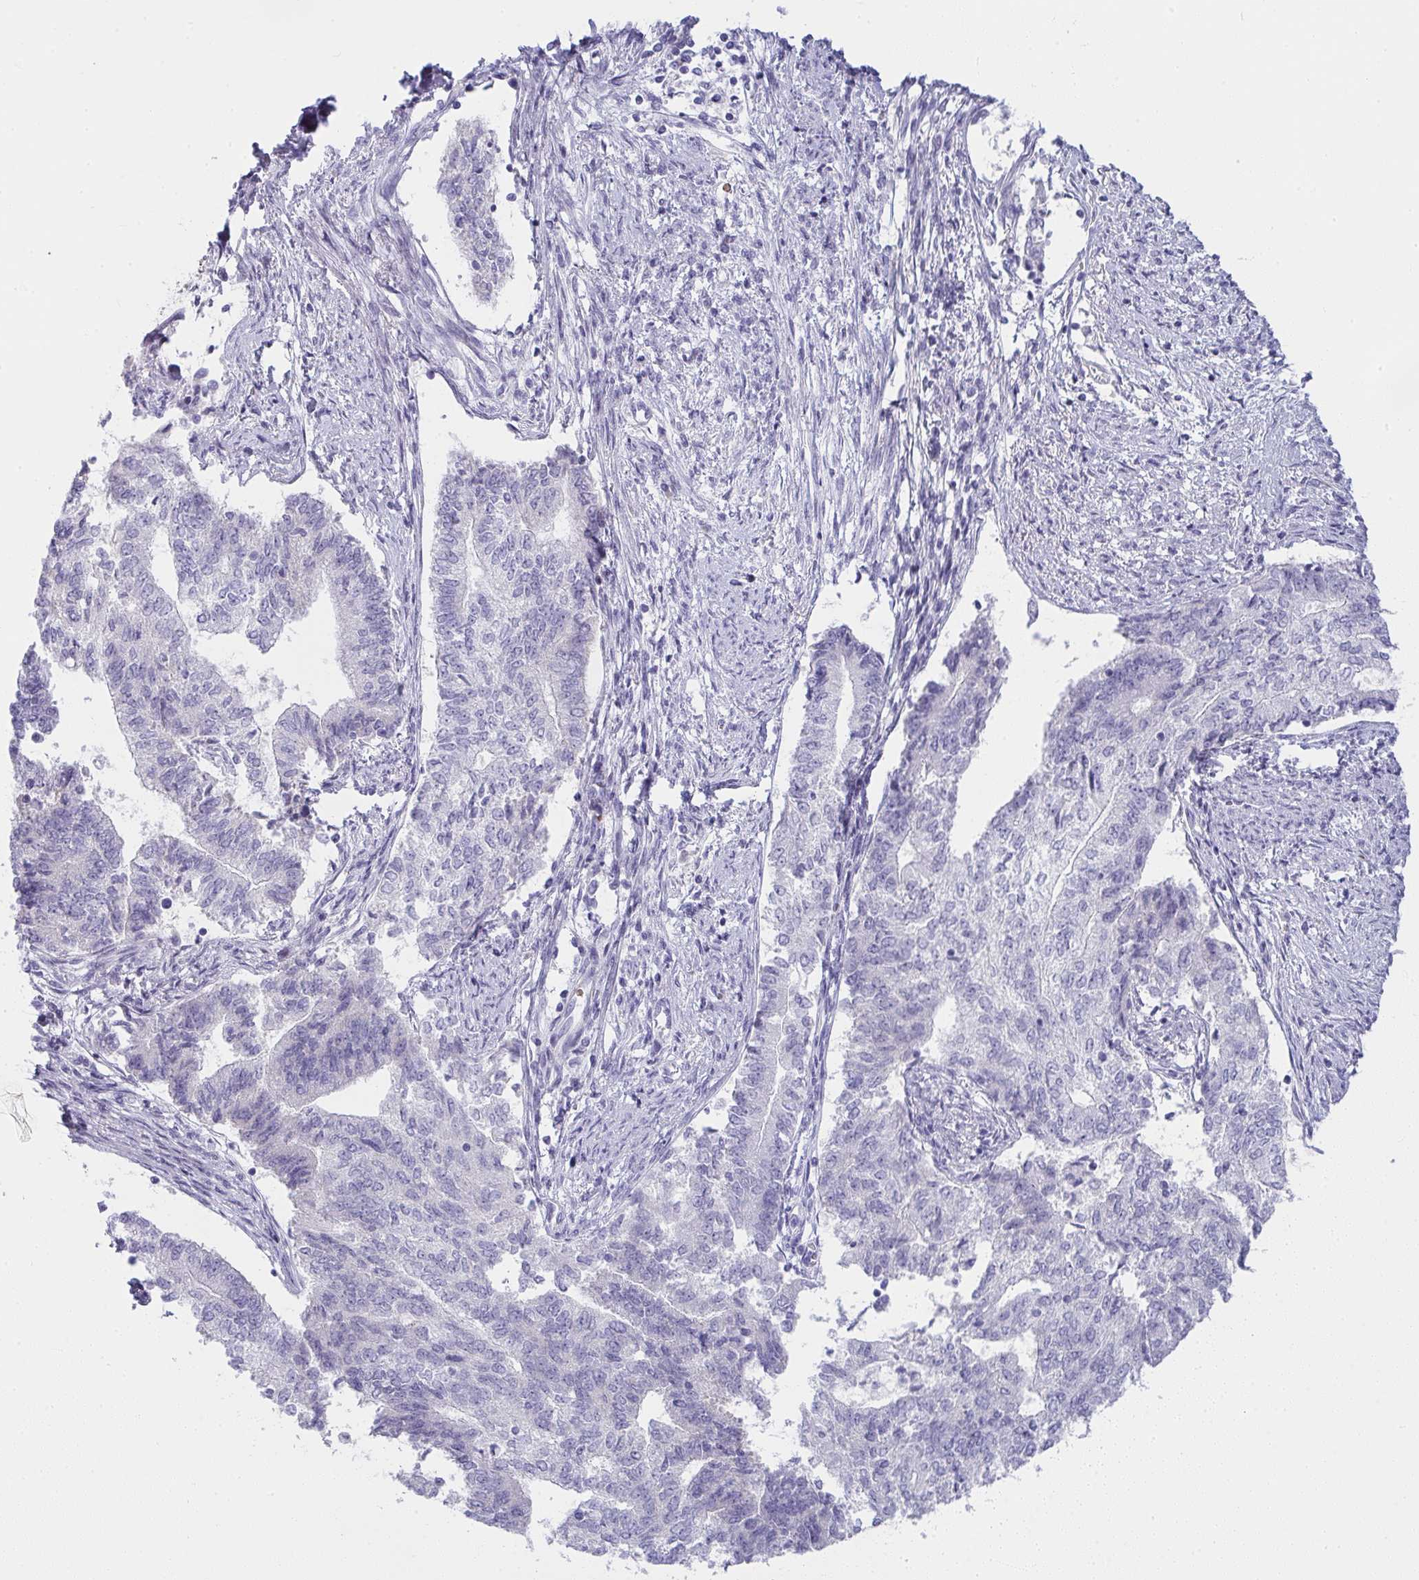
{"staining": {"intensity": "negative", "quantity": "none", "location": "none"}, "tissue": "endometrial cancer", "cell_type": "Tumor cells", "image_type": "cancer", "snomed": [{"axis": "morphology", "description": "Adenocarcinoma, NOS"}, {"axis": "topography", "description": "Endometrium"}], "caption": "DAB immunohistochemical staining of human endometrial cancer (adenocarcinoma) shows no significant expression in tumor cells.", "gene": "ZNF182", "patient": {"sex": "female", "age": 65}}